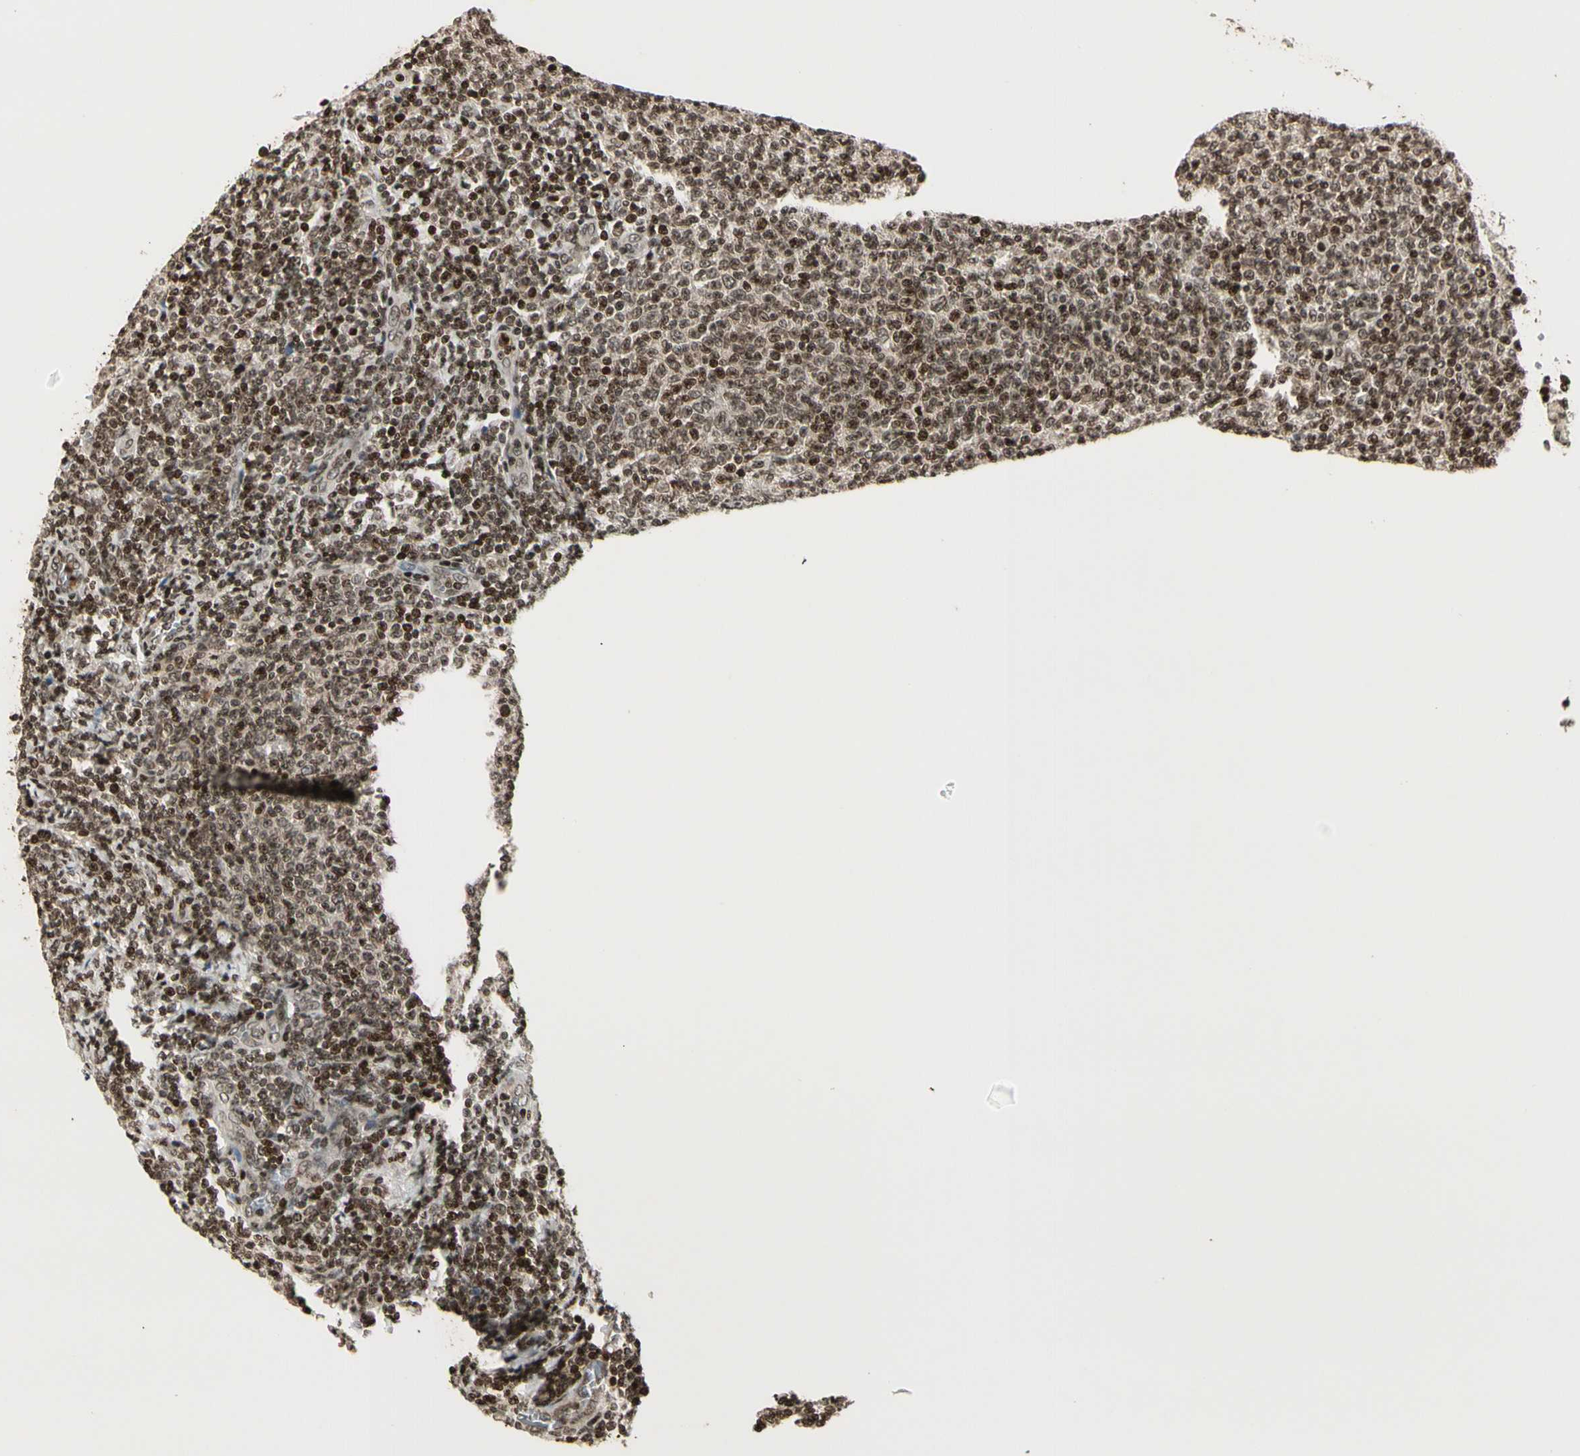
{"staining": {"intensity": "moderate", "quantity": ">75%", "location": "nuclear"}, "tissue": "lymphoma", "cell_type": "Tumor cells", "image_type": "cancer", "snomed": [{"axis": "morphology", "description": "Malignant lymphoma, non-Hodgkin's type, Low grade"}, {"axis": "topography", "description": "Lymph node"}], "caption": "This histopathology image exhibits lymphoma stained with immunohistochemistry (IHC) to label a protein in brown. The nuclear of tumor cells show moderate positivity for the protein. Nuclei are counter-stained blue.", "gene": "TSHZ3", "patient": {"sex": "male", "age": 66}}